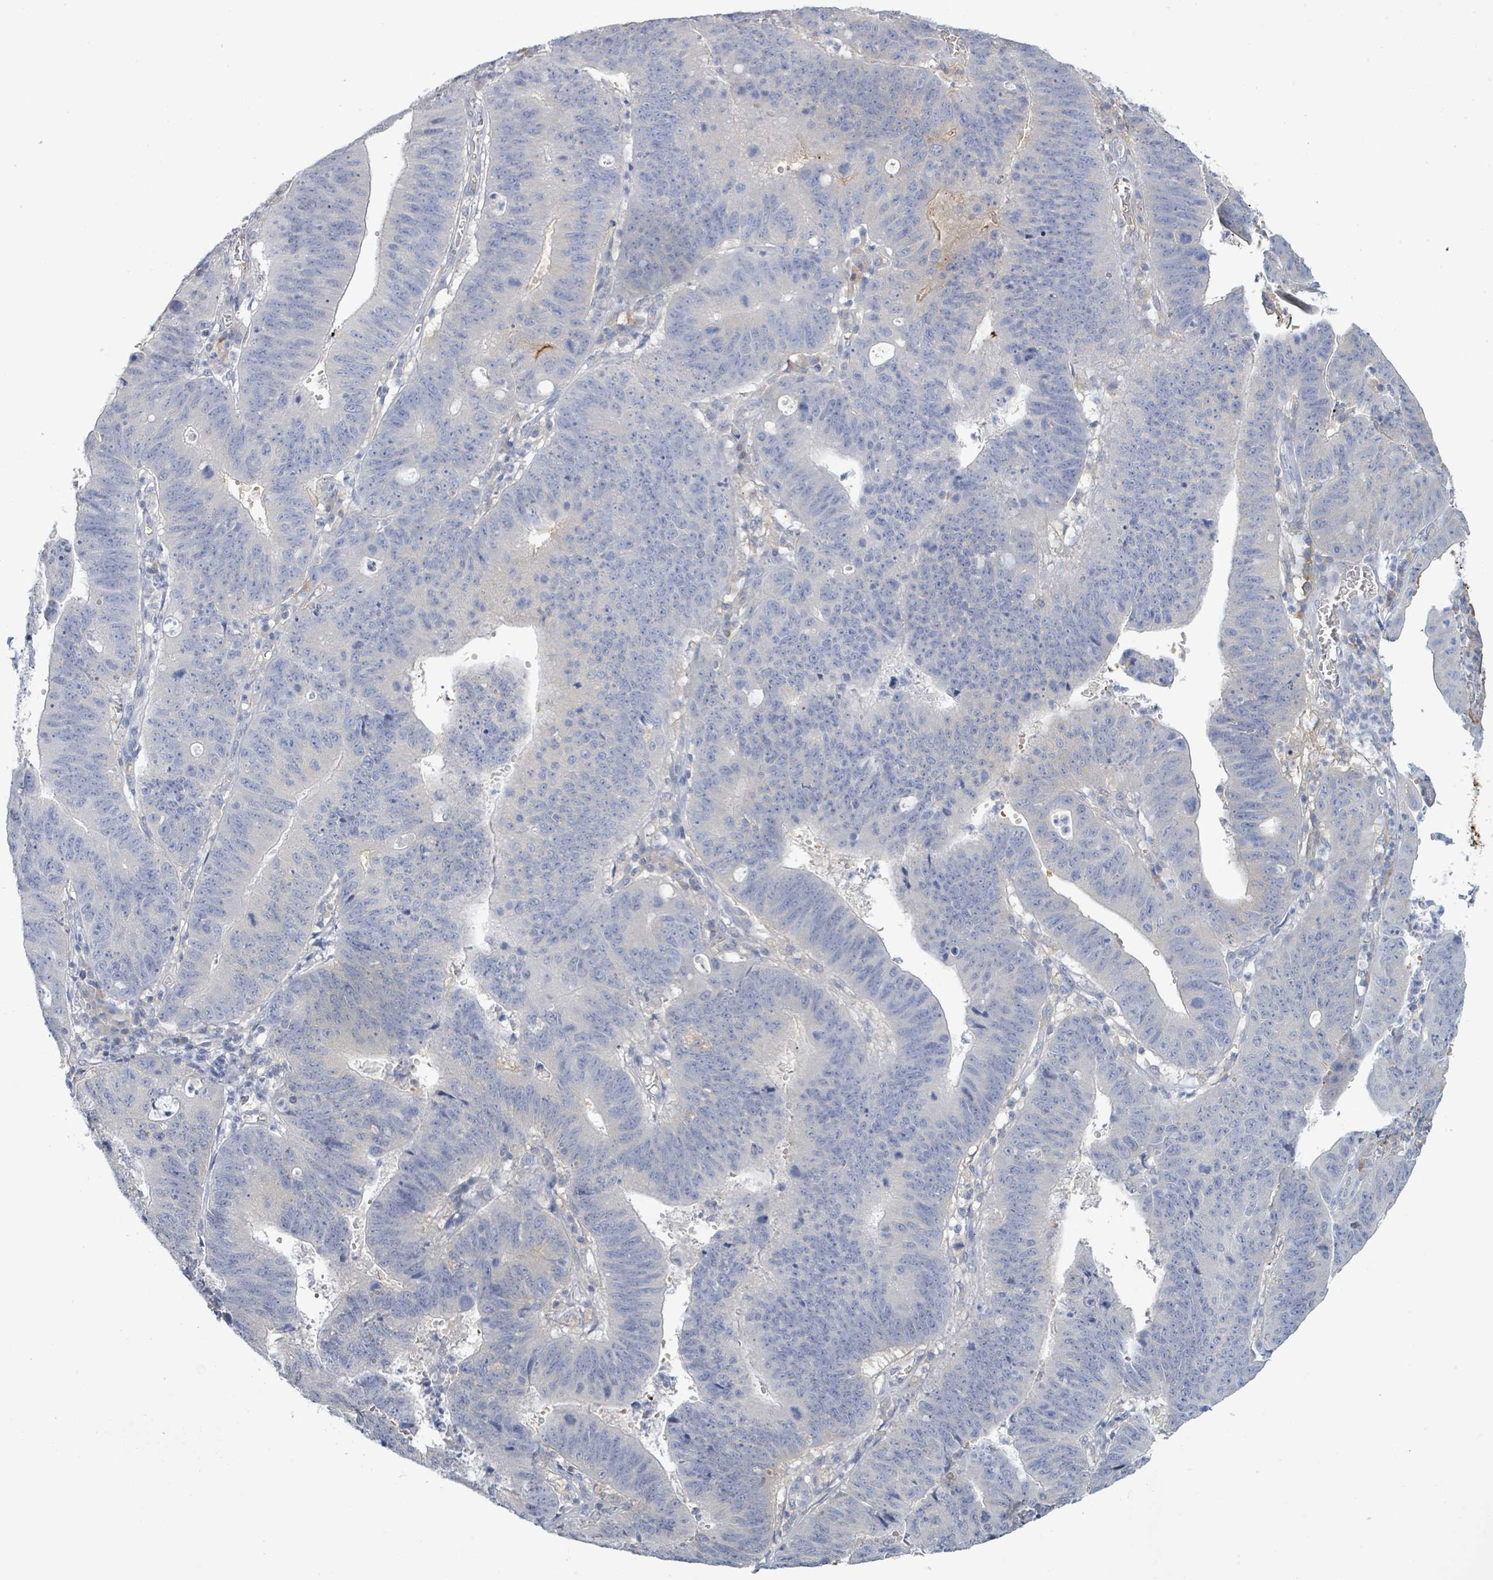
{"staining": {"intensity": "negative", "quantity": "none", "location": "none"}, "tissue": "stomach cancer", "cell_type": "Tumor cells", "image_type": "cancer", "snomed": [{"axis": "morphology", "description": "Adenocarcinoma, NOS"}, {"axis": "topography", "description": "Stomach"}], "caption": "High magnification brightfield microscopy of stomach cancer stained with DAB (3,3'-diaminobenzidine) (brown) and counterstained with hematoxylin (blue): tumor cells show no significant positivity.", "gene": "PGA3", "patient": {"sex": "male", "age": 59}}